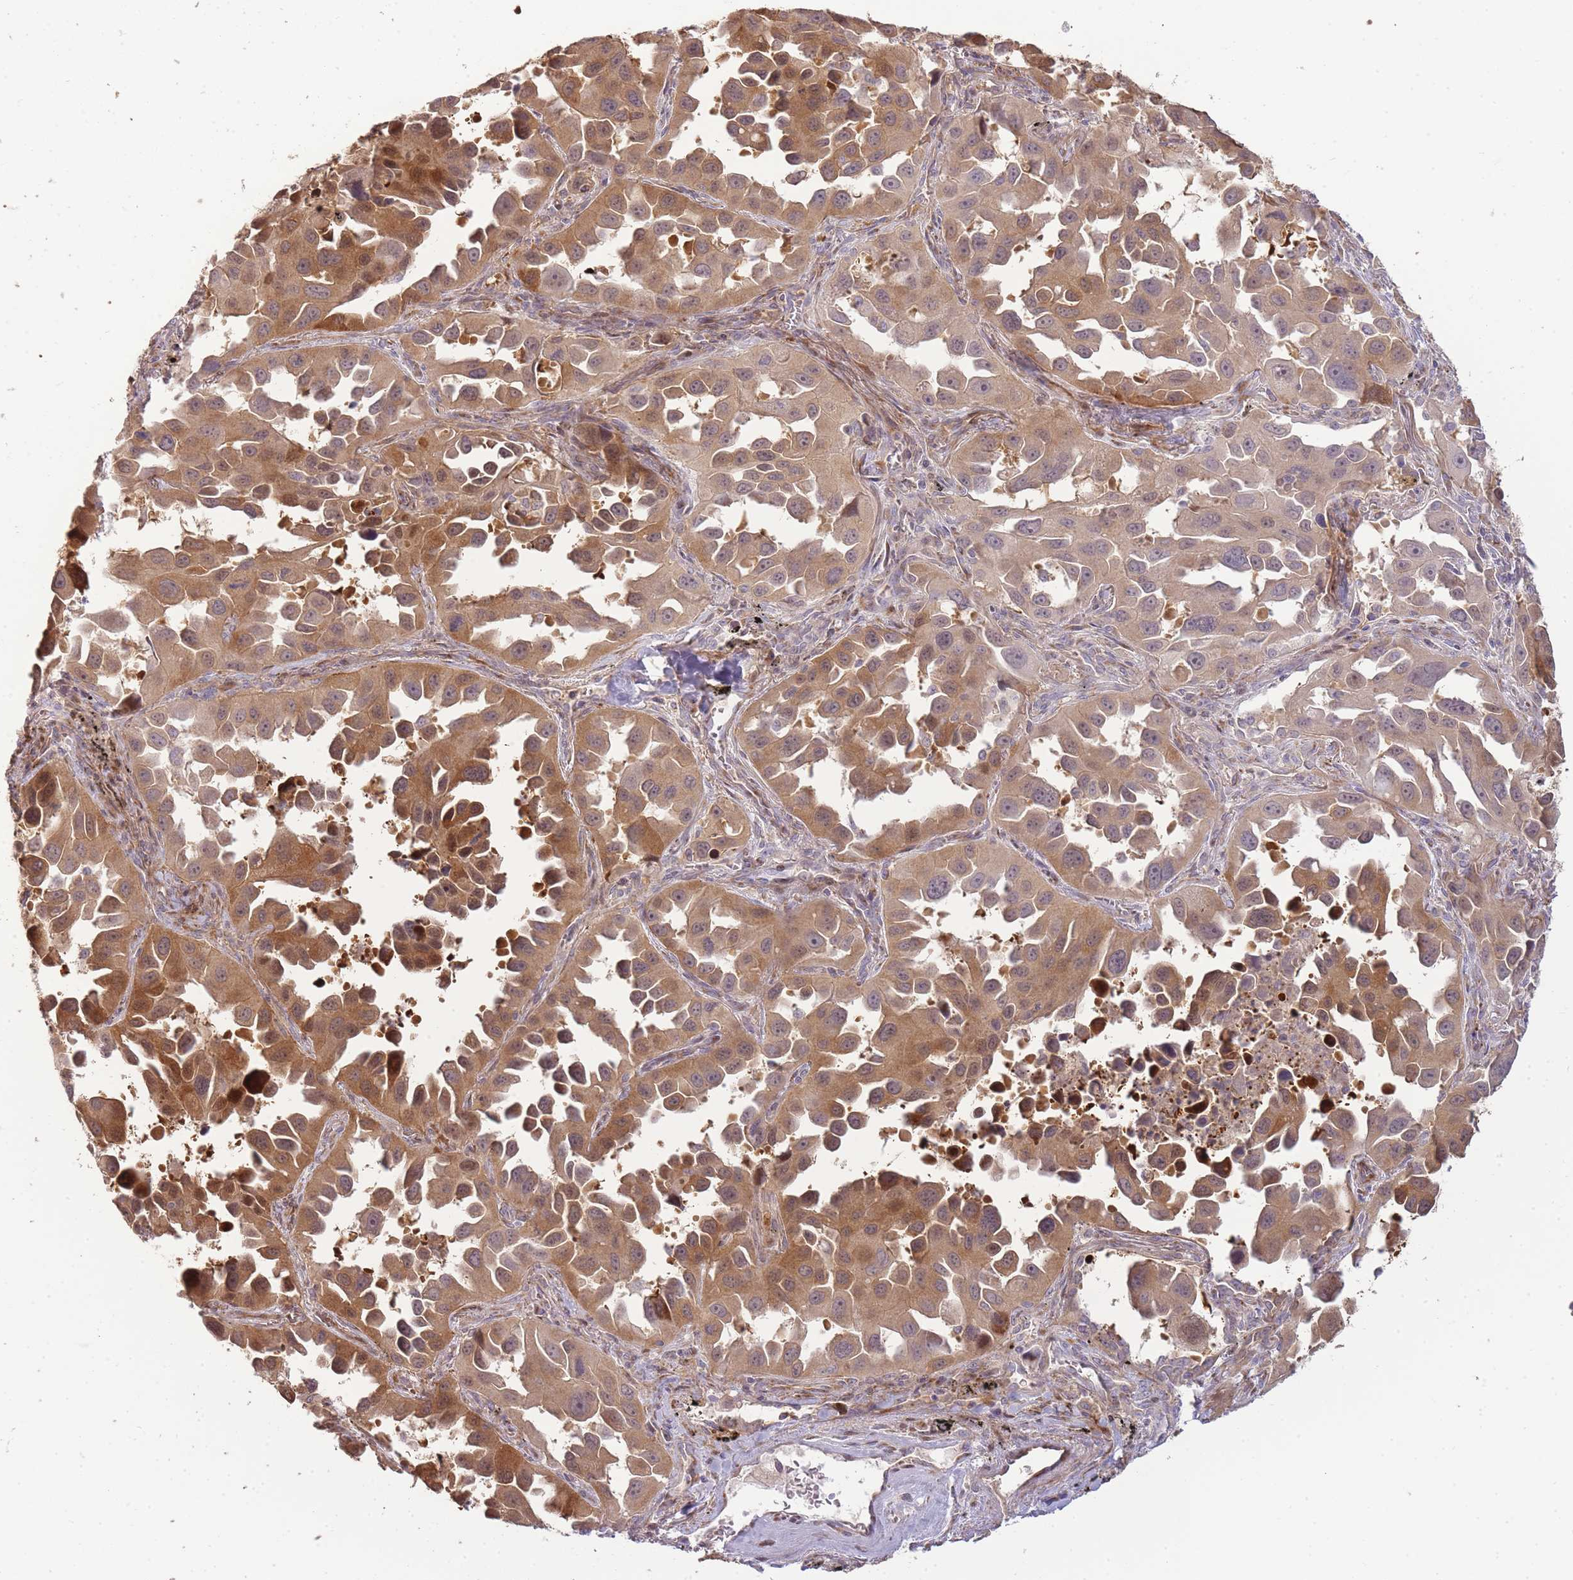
{"staining": {"intensity": "moderate", "quantity": ">75%", "location": "cytoplasmic/membranous"}, "tissue": "lung cancer", "cell_type": "Tumor cells", "image_type": "cancer", "snomed": [{"axis": "morphology", "description": "Adenocarcinoma, NOS"}, {"axis": "topography", "description": "Lung"}], "caption": "This is a histology image of immunohistochemistry staining of lung cancer, which shows moderate positivity in the cytoplasmic/membranous of tumor cells.", "gene": "PPP3R2", "patient": {"sex": "male", "age": 66}}